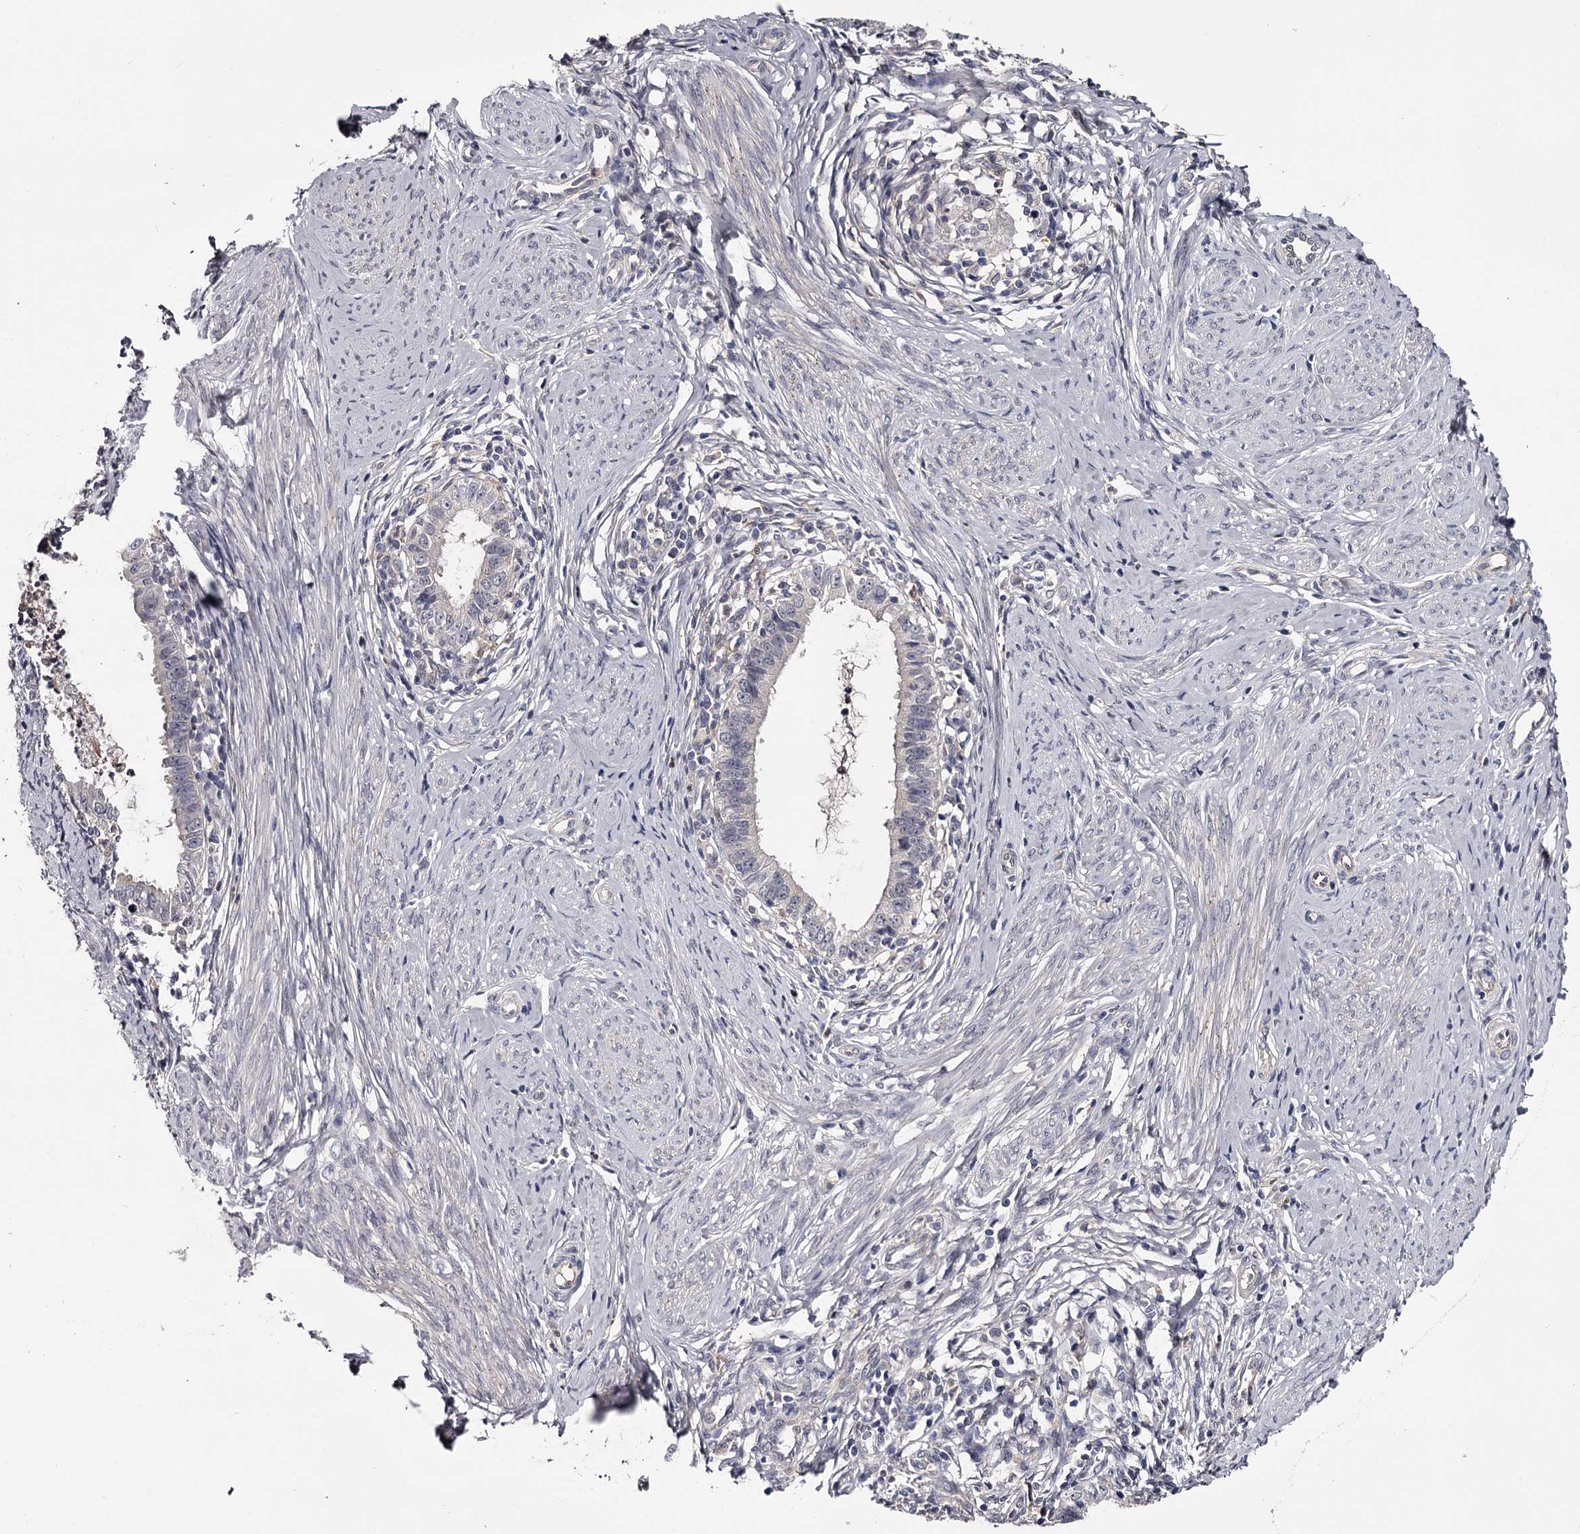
{"staining": {"intensity": "negative", "quantity": "none", "location": "none"}, "tissue": "cervical cancer", "cell_type": "Tumor cells", "image_type": "cancer", "snomed": [{"axis": "morphology", "description": "Adenocarcinoma, NOS"}, {"axis": "topography", "description": "Cervix"}], "caption": "Protein analysis of cervical adenocarcinoma exhibits no significant positivity in tumor cells. Brightfield microscopy of immunohistochemistry stained with DAB (brown) and hematoxylin (blue), captured at high magnification.", "gene": "GSTO1", "patient": {"sex": "female", "age": 36}}